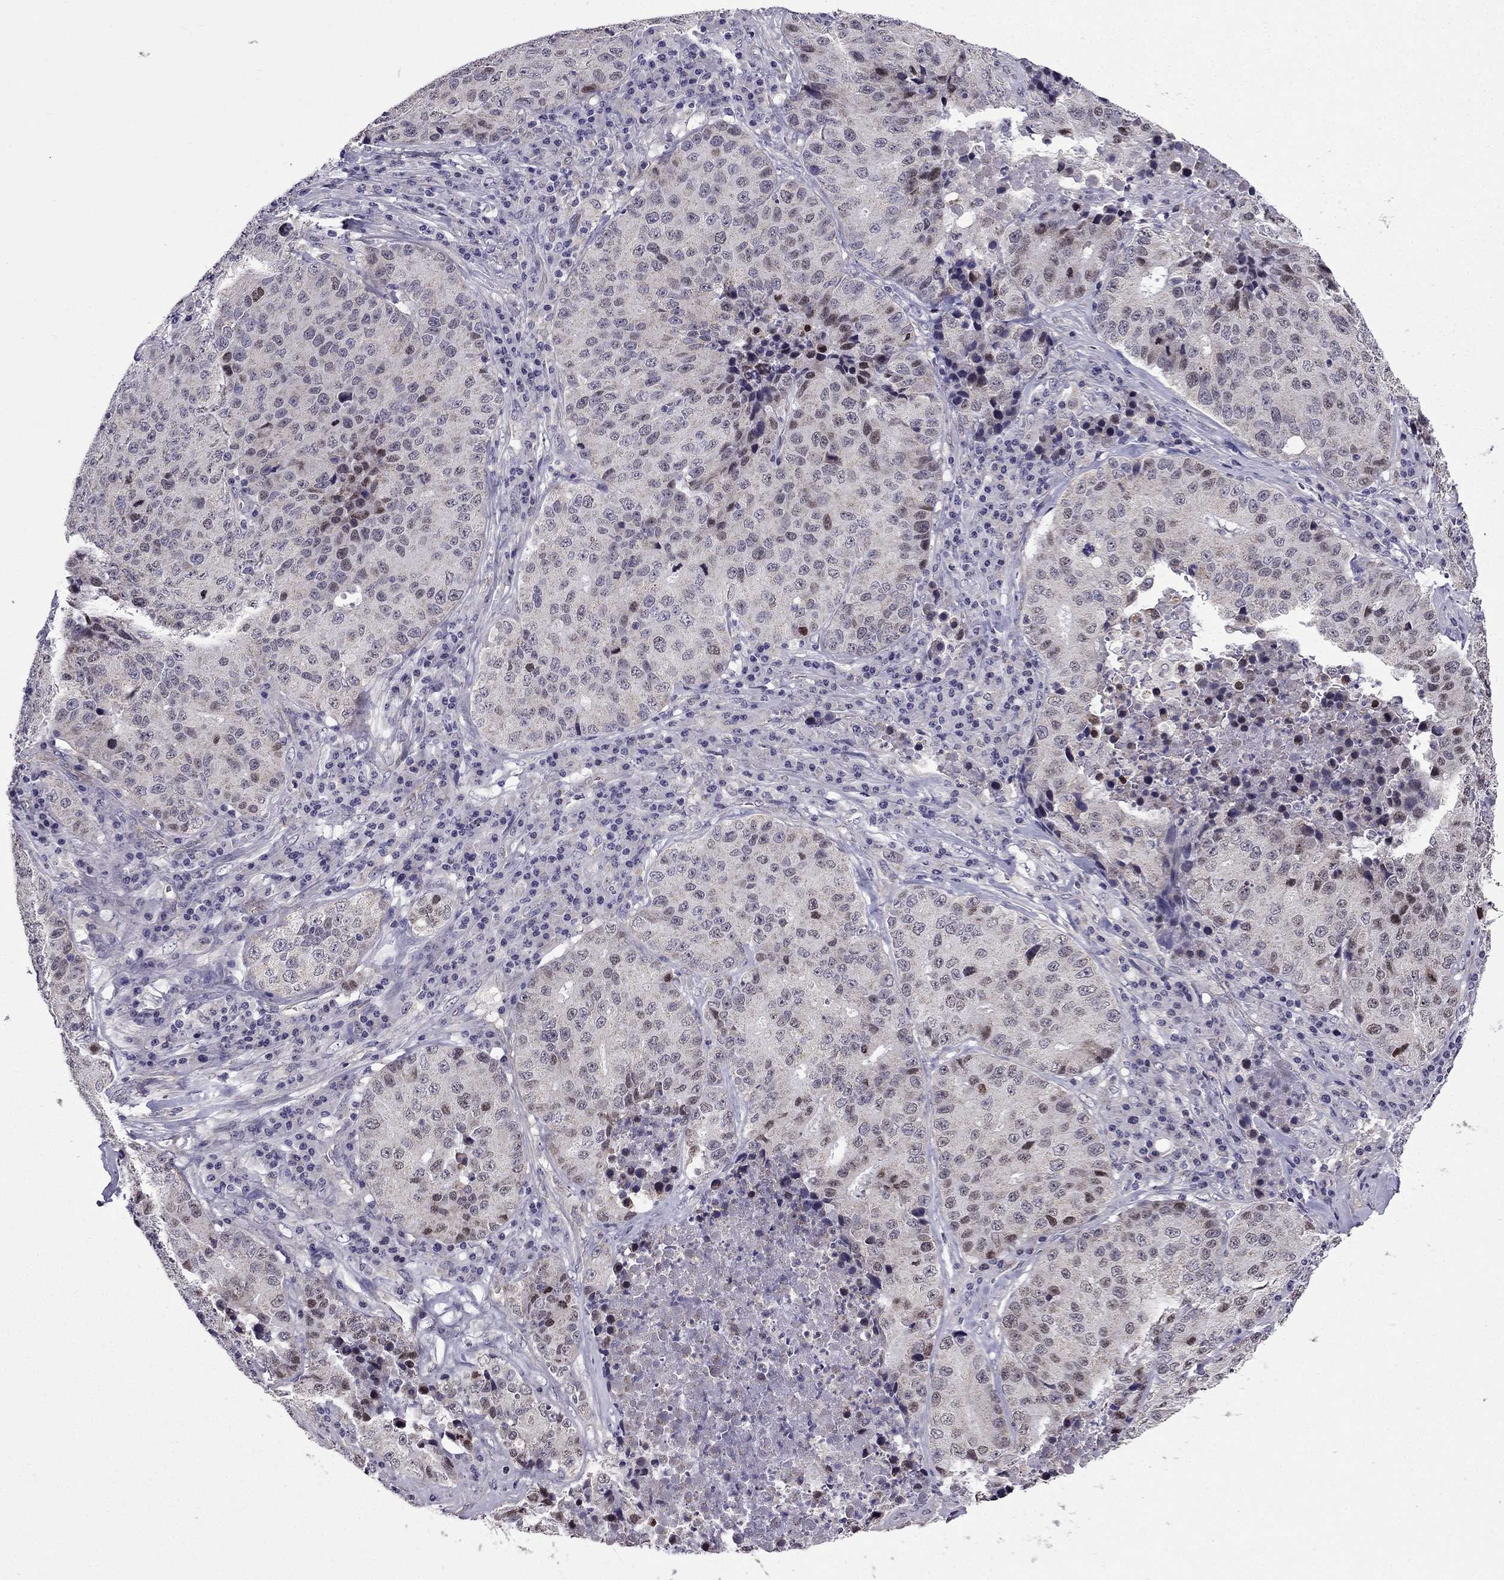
{"staining": {"intensity": "weak", "quantity": "<25%", "location": "nuclear"}, "tissue": "stomach cancer", "cell_type": "Tumor cells", "image_type": "cancer", "snomed": [{"axis": "morphology", "description": "Adenocarcinoma, NOS"}, {"axis": "topography", "description": "Stomach"}], "caption": "Immunohistochemical staining of stomach cancer displays no significant staining in tumor cells.", "gene": "SLC6A2", "patient": {"sex": "male", "age": 71}}